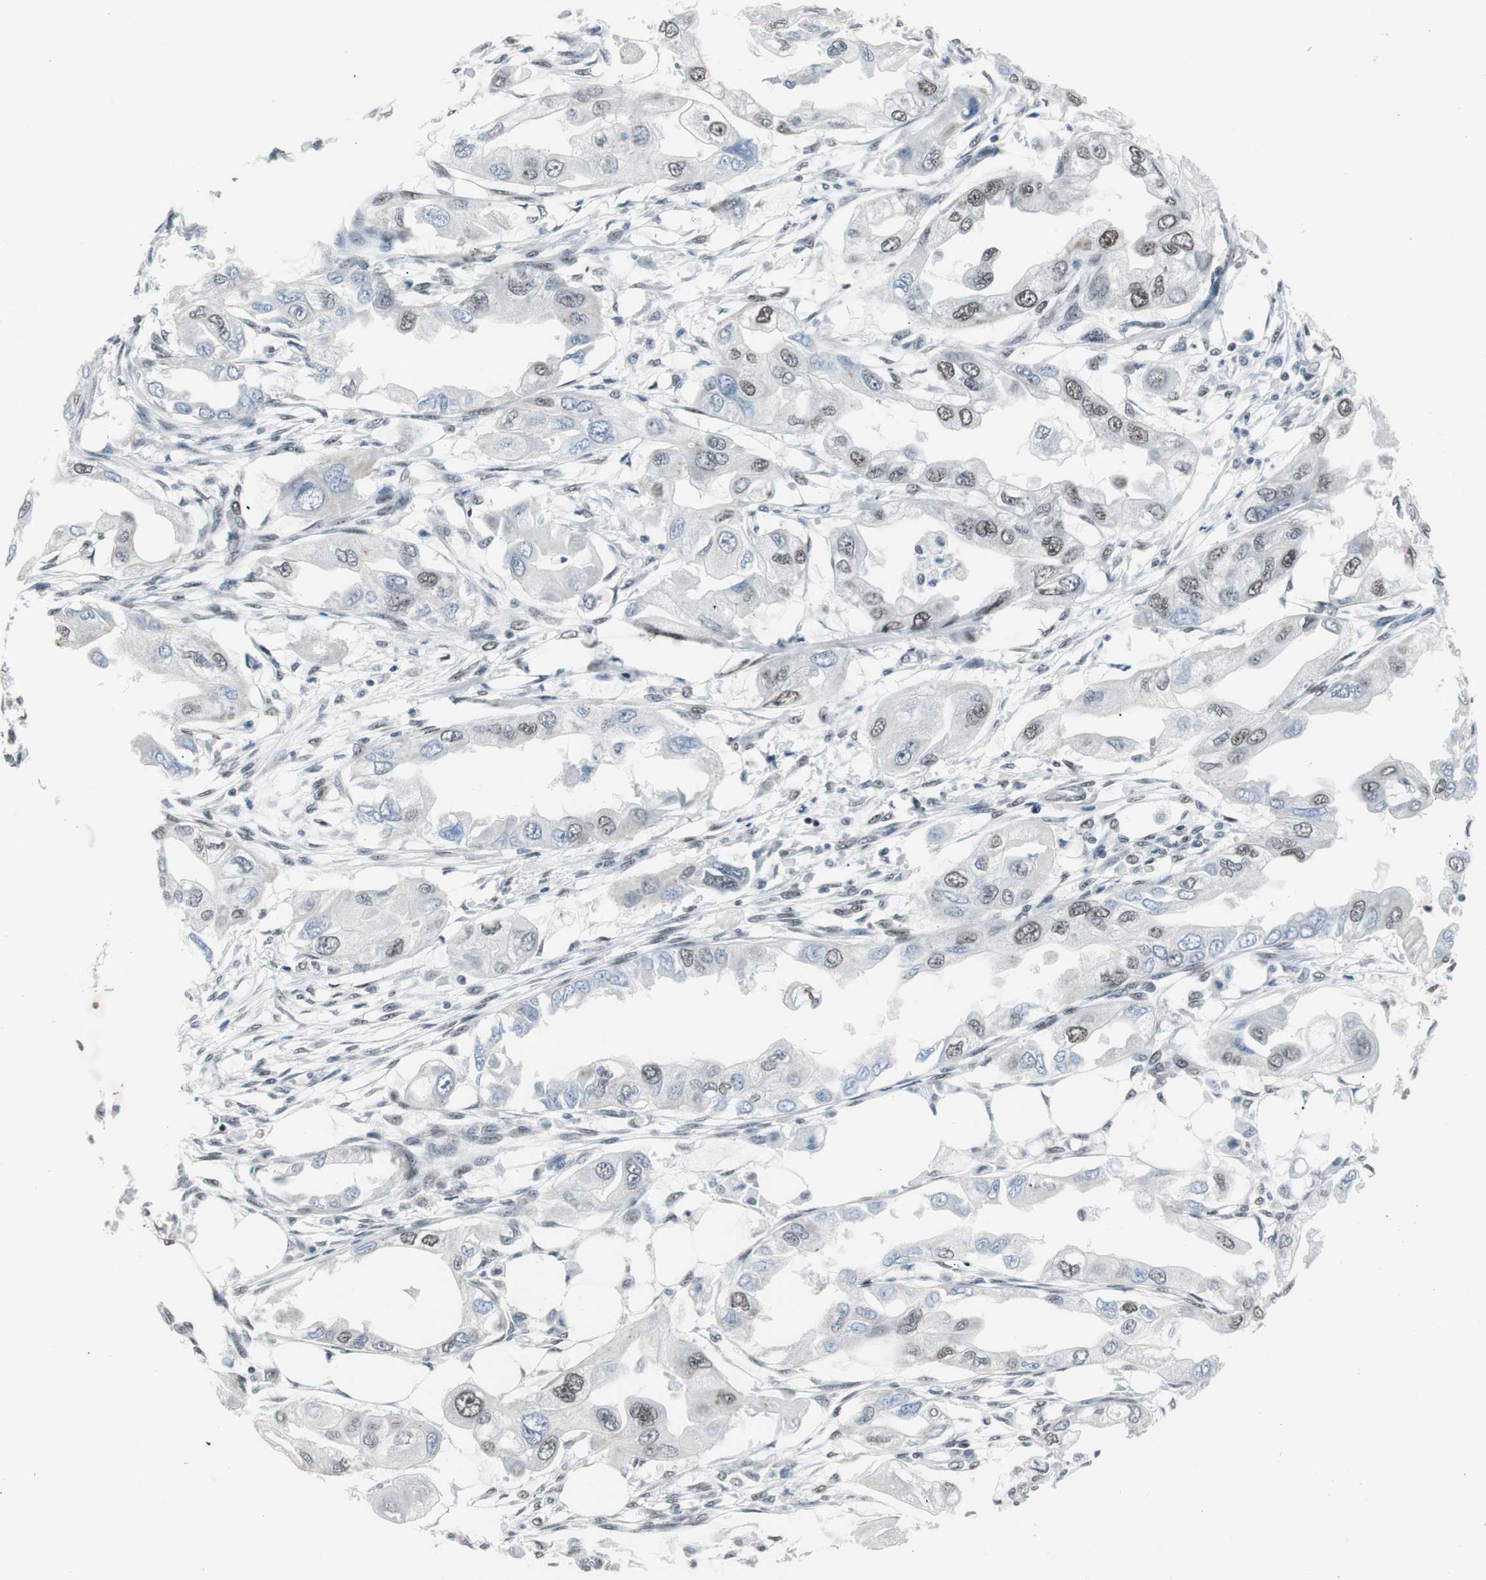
{"staining": {"intensity": "moderate", "quantity": "<25%", "location": "nuclear"}, "tissue": "endometrial cancer", "cell_type": "Tumor cells", "image_type": "cancer", "snomed": [{"axis": "morphology", "description": "Adenocarcinoma, NOS"}, {"axis": "topography", "description": "Endometrium"}], "caption": "Immunohistochemical staining of endometrial cancer (adenocarcinoma) demonstrates moderate nuclear protein staining in about <25% of tumor cells.", "gene": "XRCC1", "patient": {"sex": "female", "age": 67}}